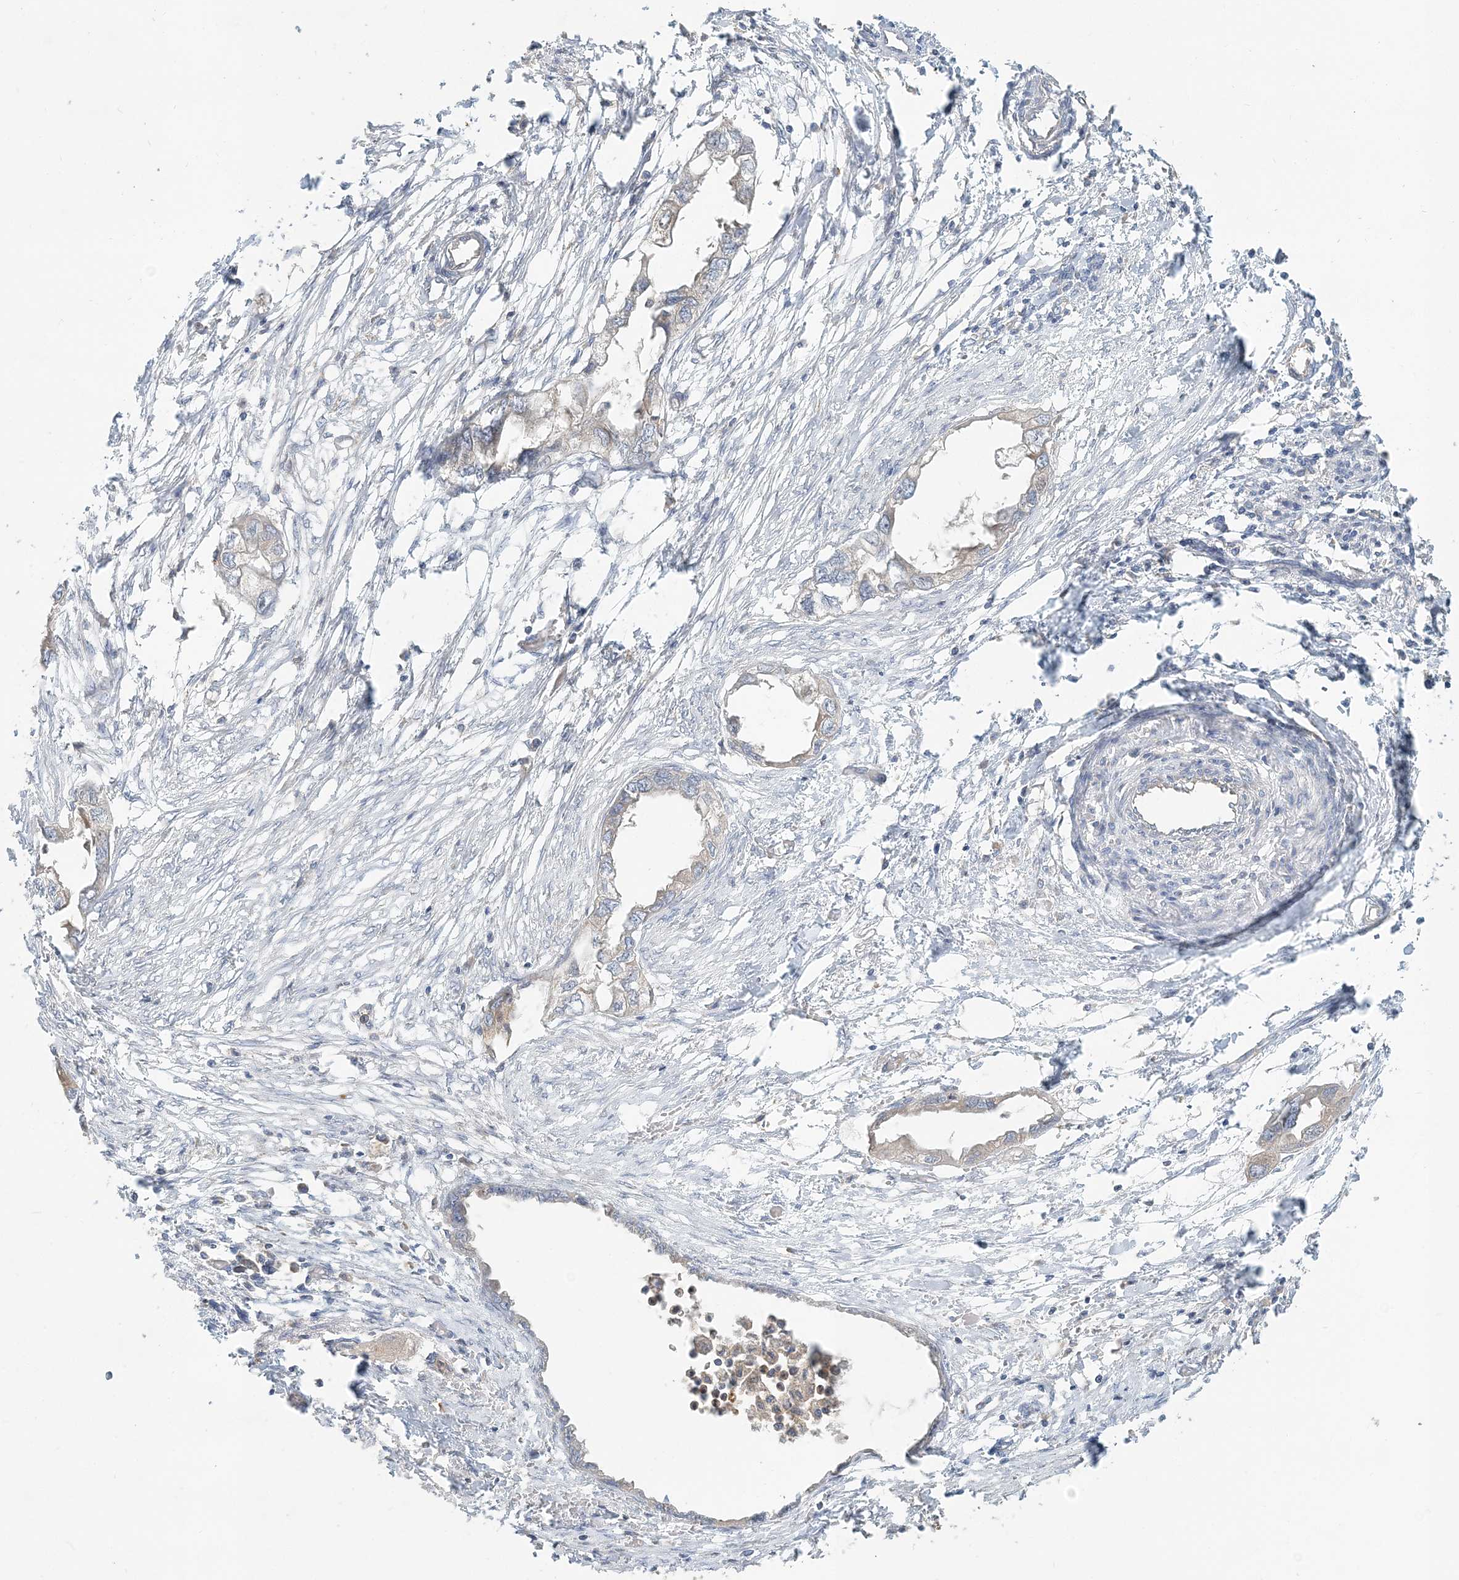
{"staining": {"intensity": "negative", "quantity": "none", "location": "none"}, "tissue": "endometrial cancer", "cell_type": "Tumor cells", "image_type": "cancer", "snomed": [{"axis": "morphology", "description": "Adenocarcinoma, NOS"}, {"axis": "morphology", "description": "Adenocarcinoma, metastatic, NOS"}, {"axis": "topography", "description": "Adipose tissue"}, {"axis": "topography", "description": "Endometrium"}], "caption": "This photomicrograph is of endometrial cancer (metastatic adenocarcinoma) stained with immunohistochemistry to label a protein in brown with the nuclei are counter-stained blue. There is no expression in tumor cells.", "gene": "AP1AR", "patient": {"sex": "female", "age": 67}}